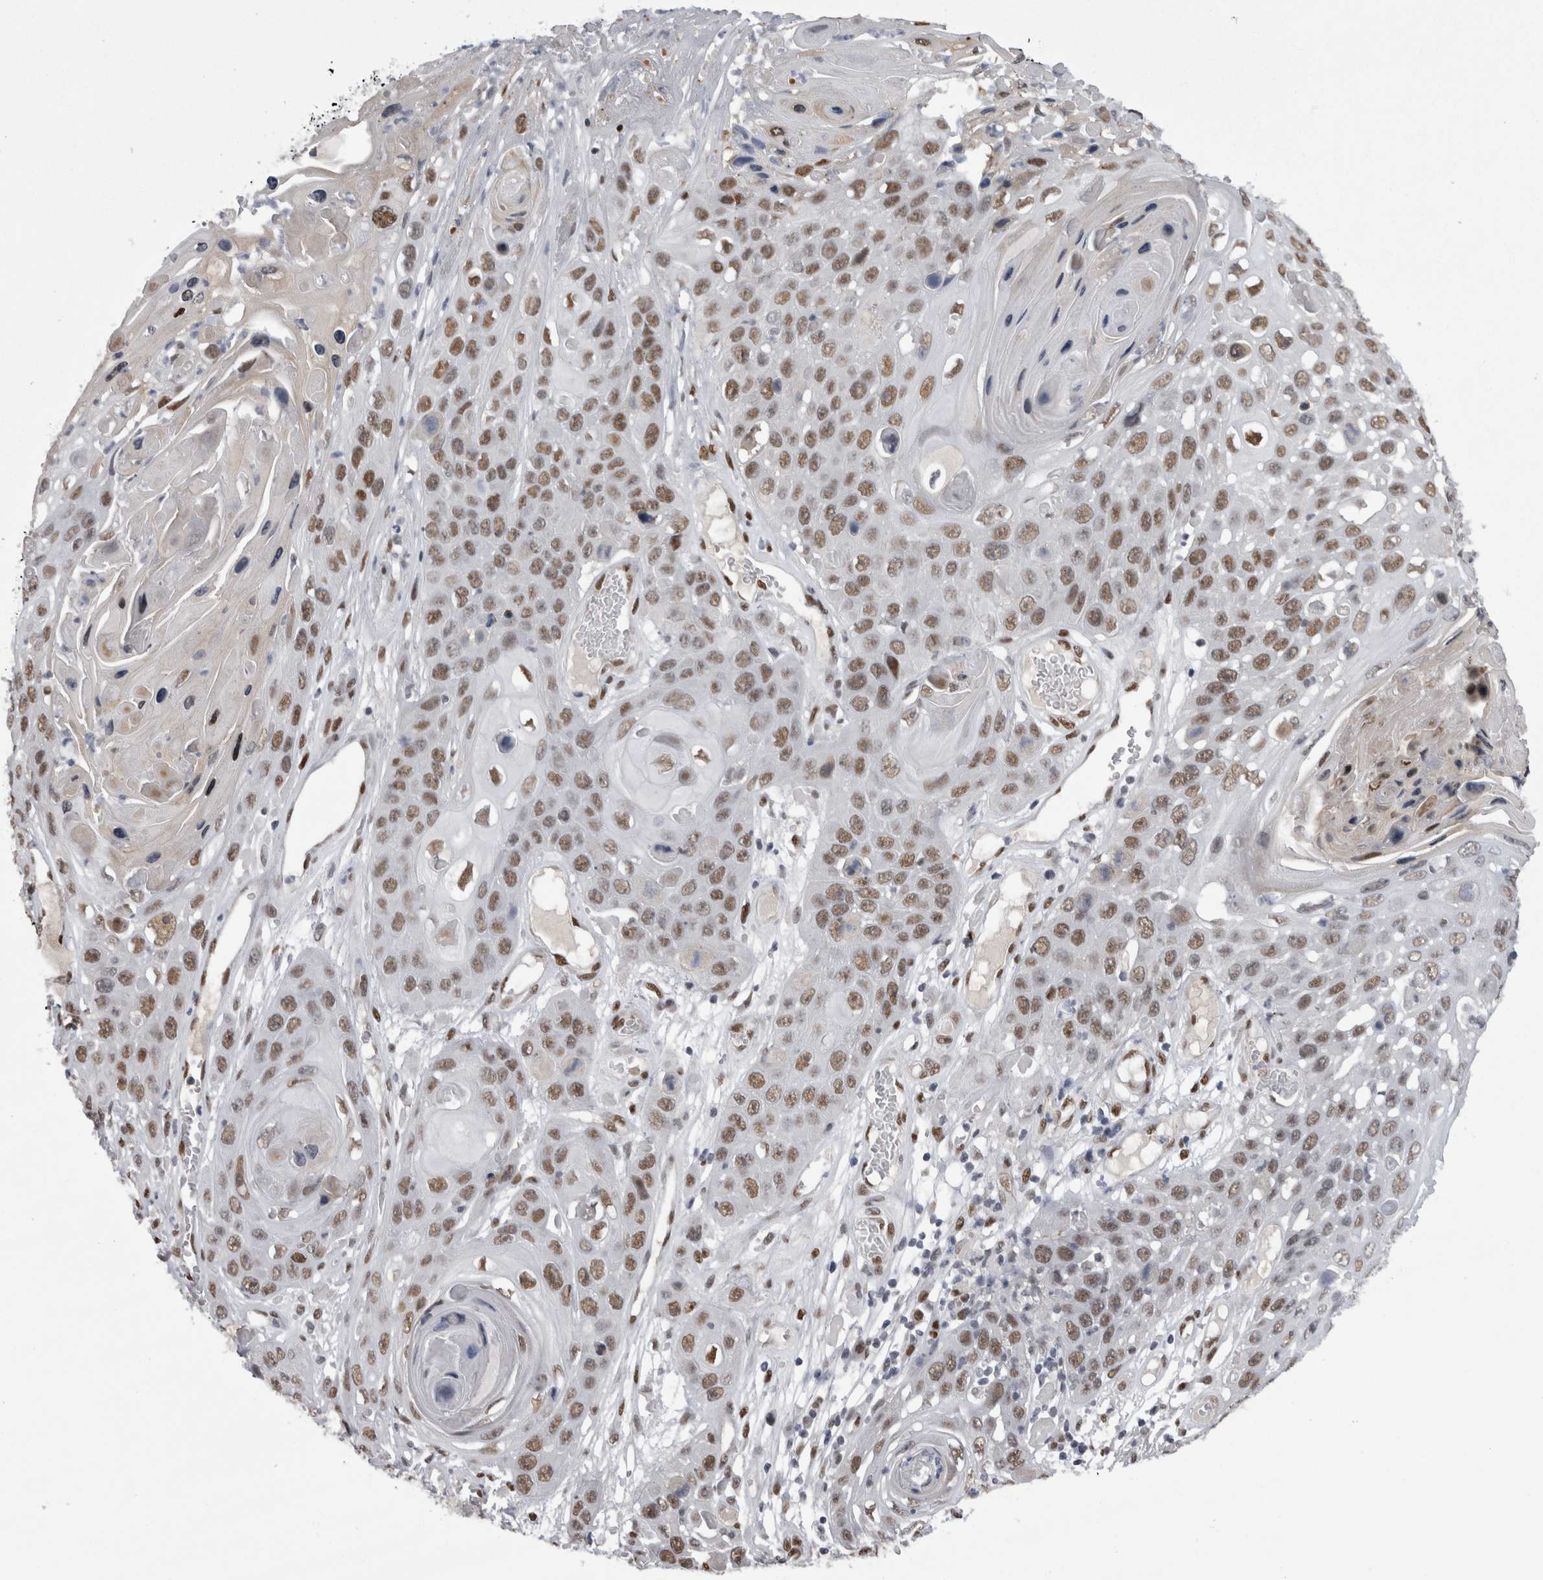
{"staining": {"intensity": "weak", "quantity": ">75%", "location": "nuclear"}, "tissue": "skin cancer", "cell_type": "Tumor cells", "image_type": "cancer", "snomed": [{"axis": "morphology", "description": "Squamous cell carcinoma, NOS"}, {"axis": "topography", "description": "Skin"}], "caption": "Immunohistochemistry histopathology image of squamous cell carcinoma (skin) stained for a protein (brown), which exhibits low levels of weak nuclear staining in approximately >75% of tumor cells.", "gene": "C1orf54", "patient": {"sex": "male", "age": 55}}